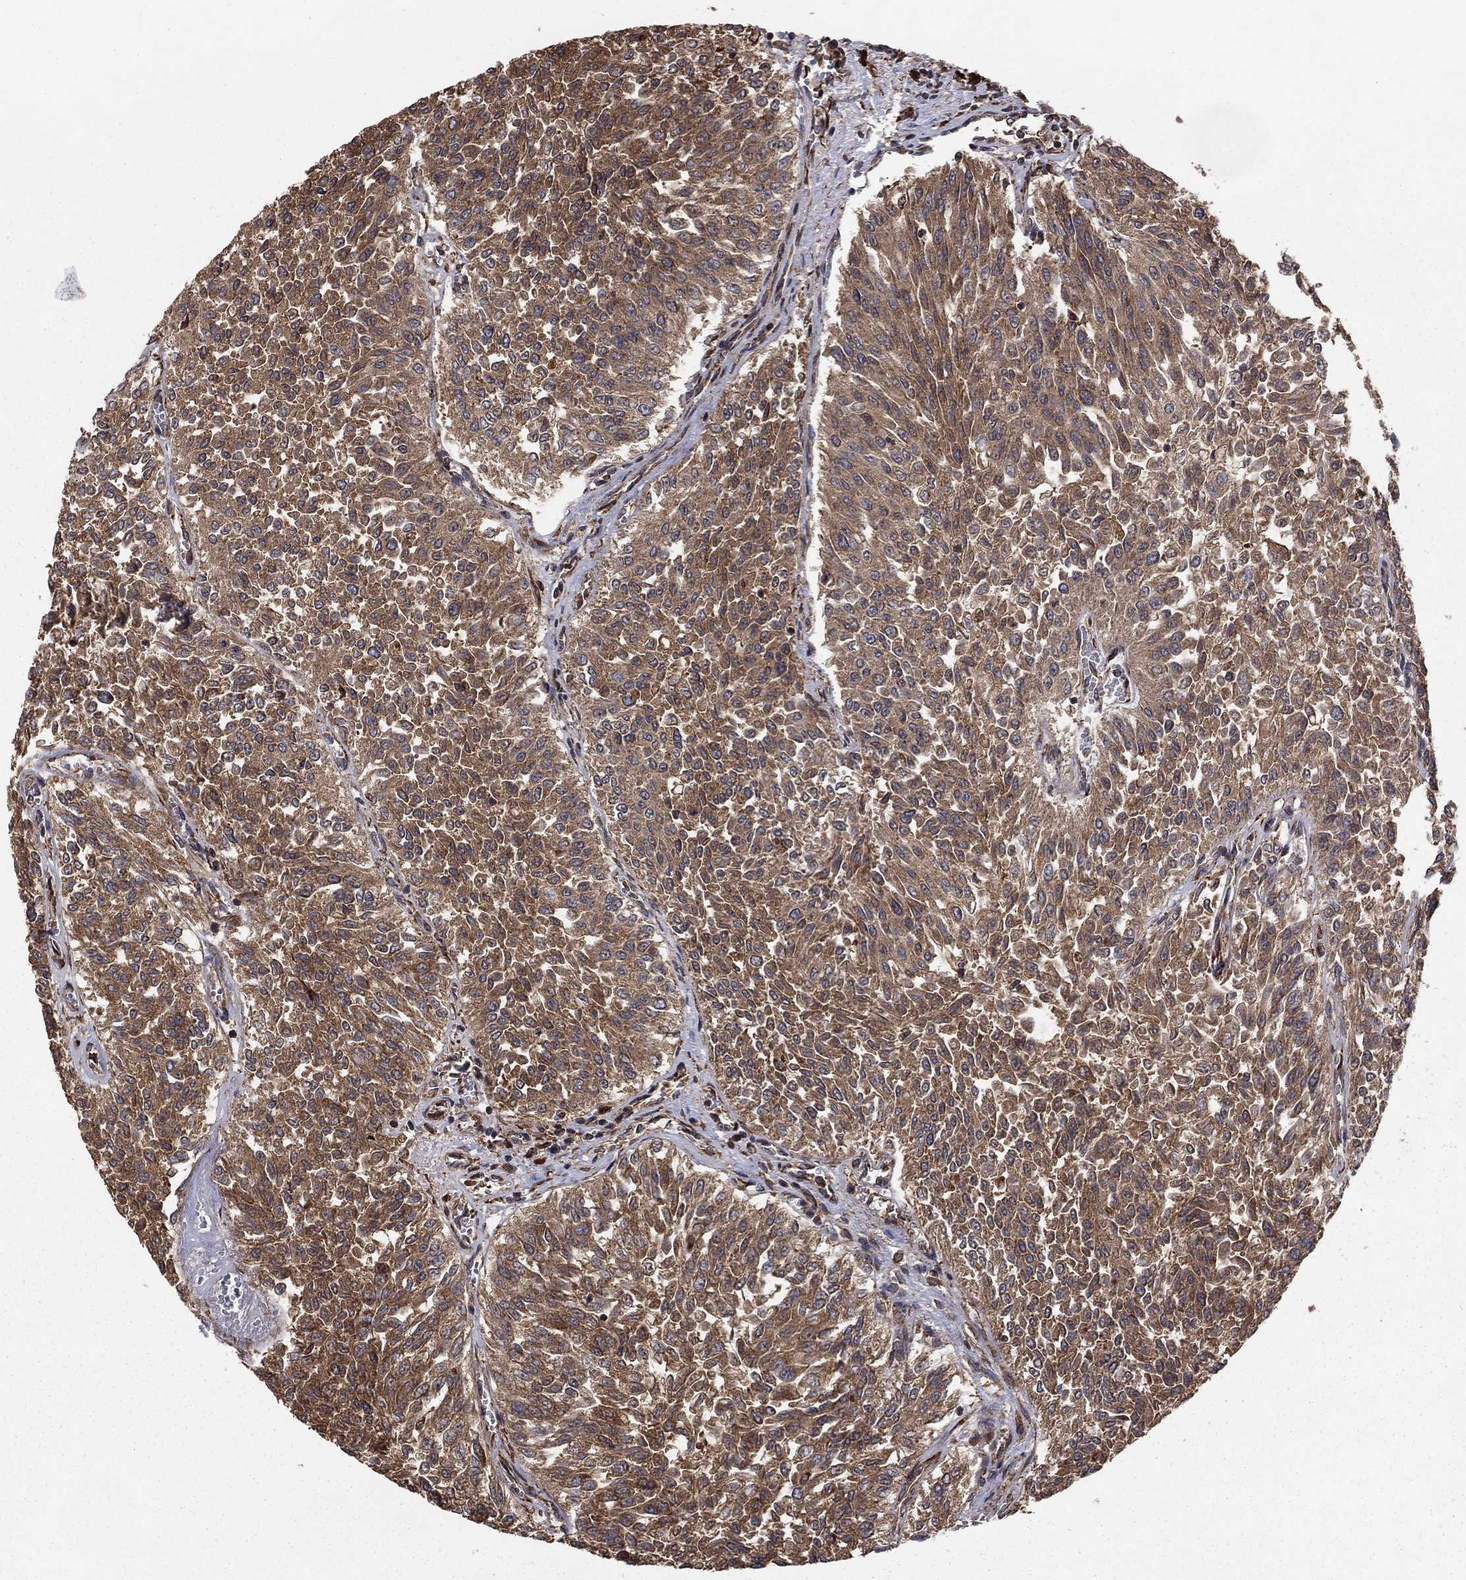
{"staining": {"intensity": "moderate", "quantity": "25%-75%", "location": "cytoplasmic/membranous"}, "tissue": "urothelial cancer", "cell_type": "Tumor cells", "image_type": "cancer", "snomed": [{"axis": "morphology", "description": "Urothelial carcinoma, Low grade"}, {"axis": "topography", "description": "Urinary bladder"}], "caption": "Human urothelial cancer stained with a brown dye displays moderate cytoplasmic/membranous positive expression in about 25%-75% of tumor cells.", "gene": "BABAM2", "patient": {"sex": "male", "age": 78}}